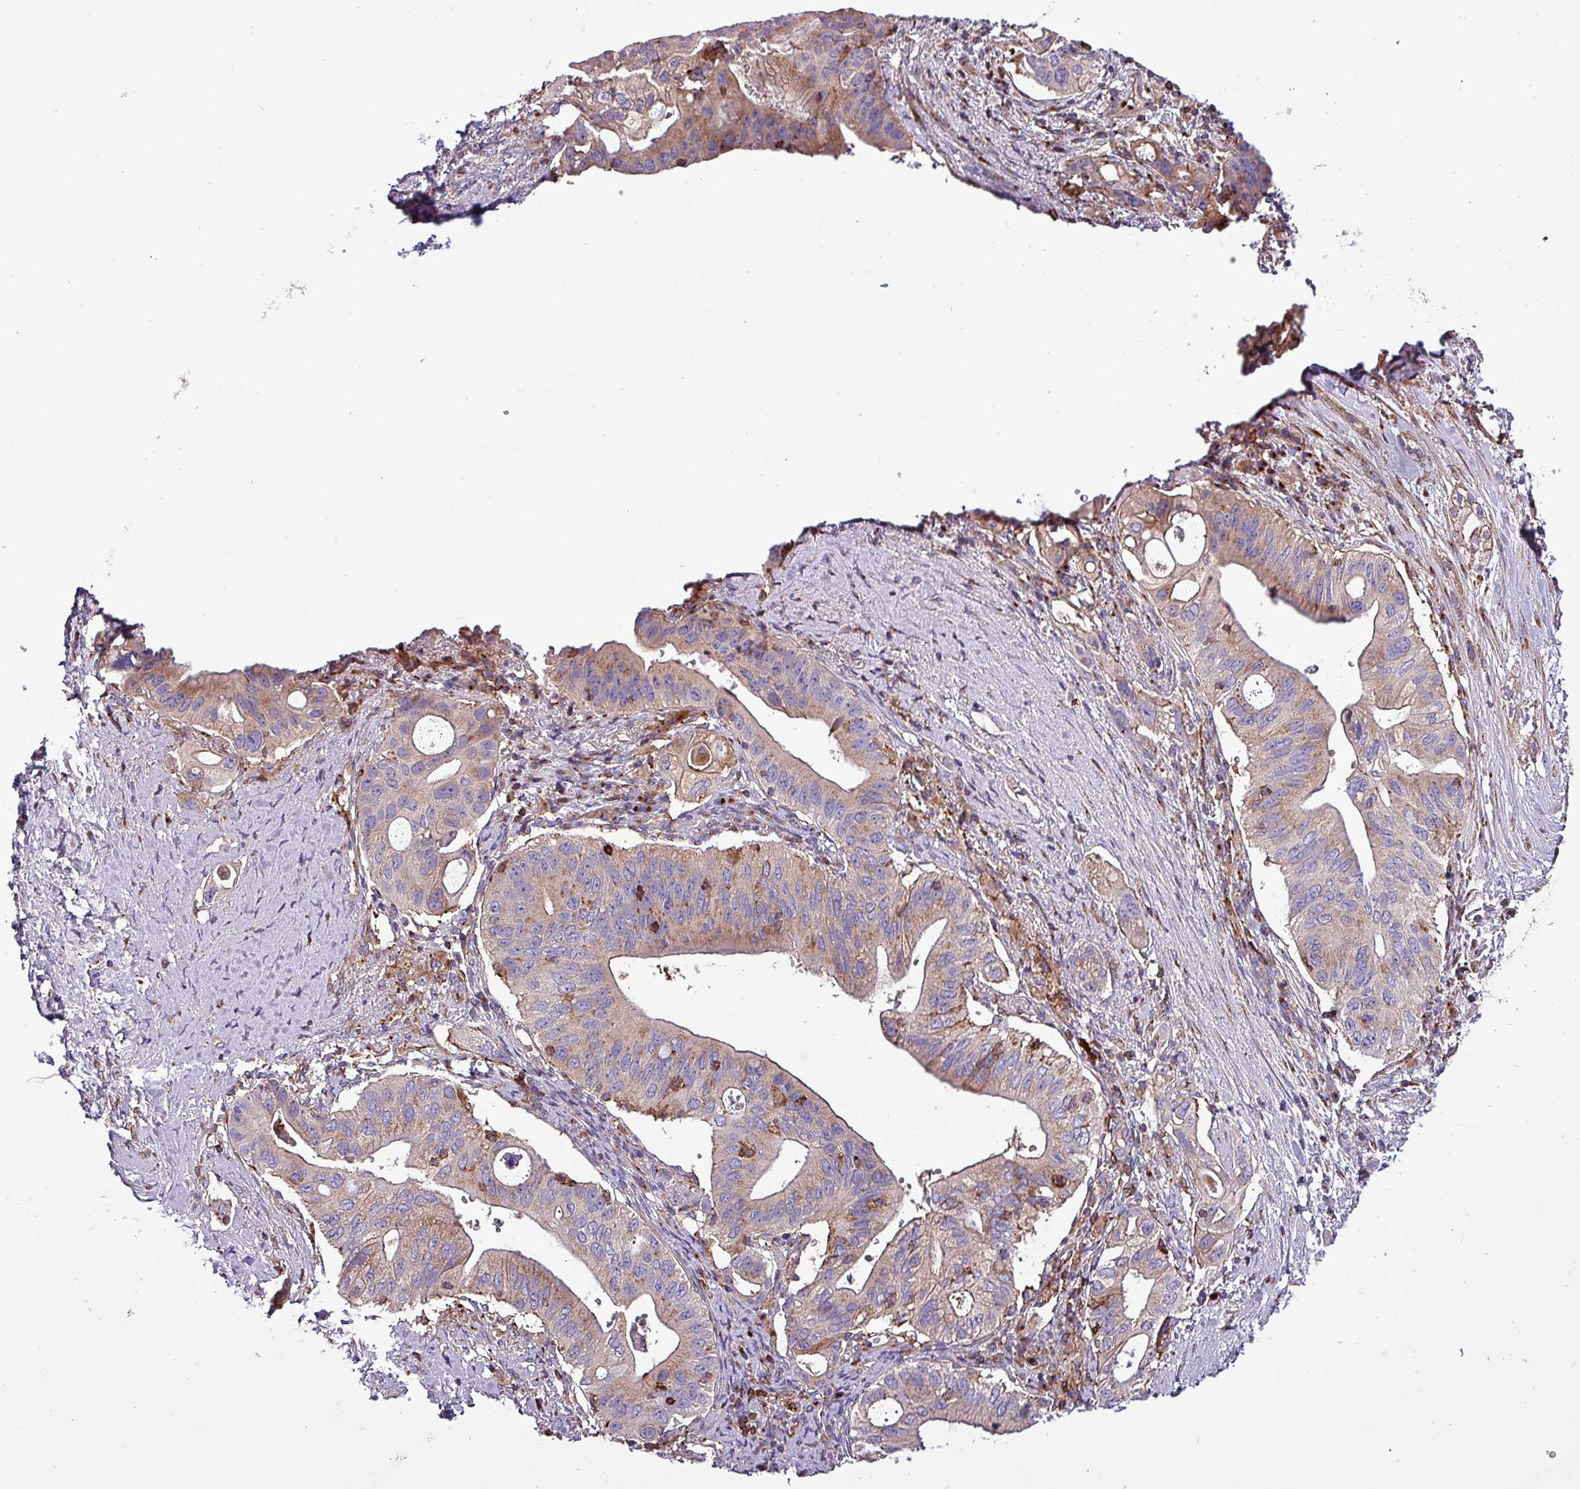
{"staining": {"intensity": "weak", "quantity": ">75%", "location": "cytoplasmic/membranous"}, "tissue": "pancreatic cancer", "cell_type": "Tumor cells", "image_type": "cancer", "snomed": [{"axis": "morphology", "description": "Adenocarcinoma, NOS"}, {"axis": "topography", "description": "Pancreas"}], "caption": "A high-resolution photomicrograph shows IHC staining of pancreatic cancer (adenocarcinoma), which demonstrates weak cytoplasmic/membranous positivity in about >75% of tumor cells.", "gene": "VAMP4", "patient": {"sex": "female", "age": 72}}